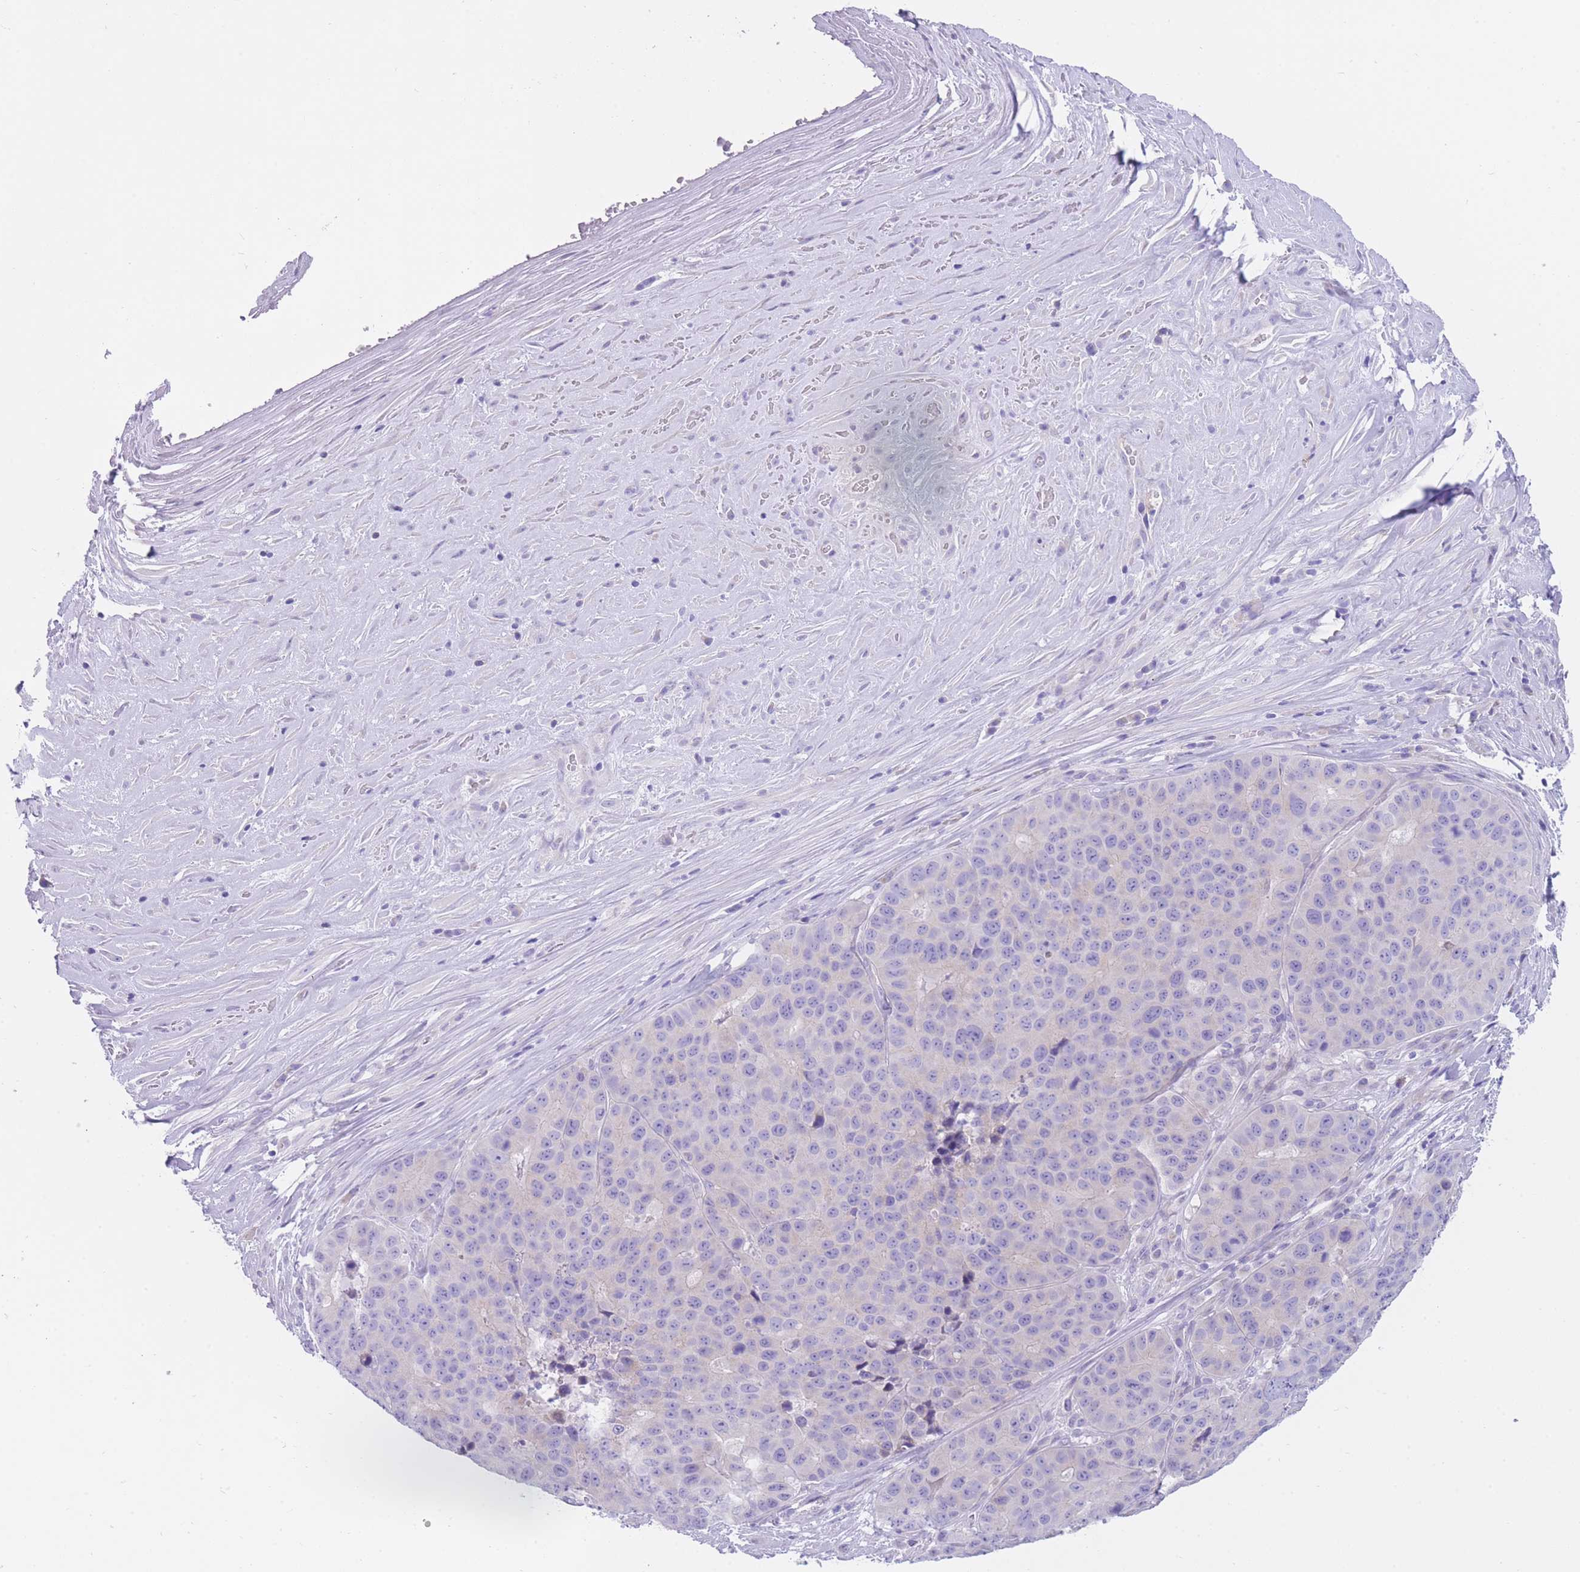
{"staining": {"intensity": "negative", "quantity": "none", "location": "none"}, "tissue": "stomach cancer", "cell_type": "Tumor cells", "image_type": "cancer", "snomed": [{"axis": "morphology", "description": "Adenocarcinoma, NOS"}, {"axis": "topography", "description": "Stomach"}], "caption": "The immunohistochemistry histopathology image has no significant staining in tumor cells of adenocarcinoma (stomach) tissue. (Stains: DAB (3,3'-diaminobenzidine) immunohistochemistry with hematoxylin counter stain, Microscopy: brightfield microscopy at high magnification).", "gene": "QTRT1", "patient": {"sex": "male", "age": 71}}